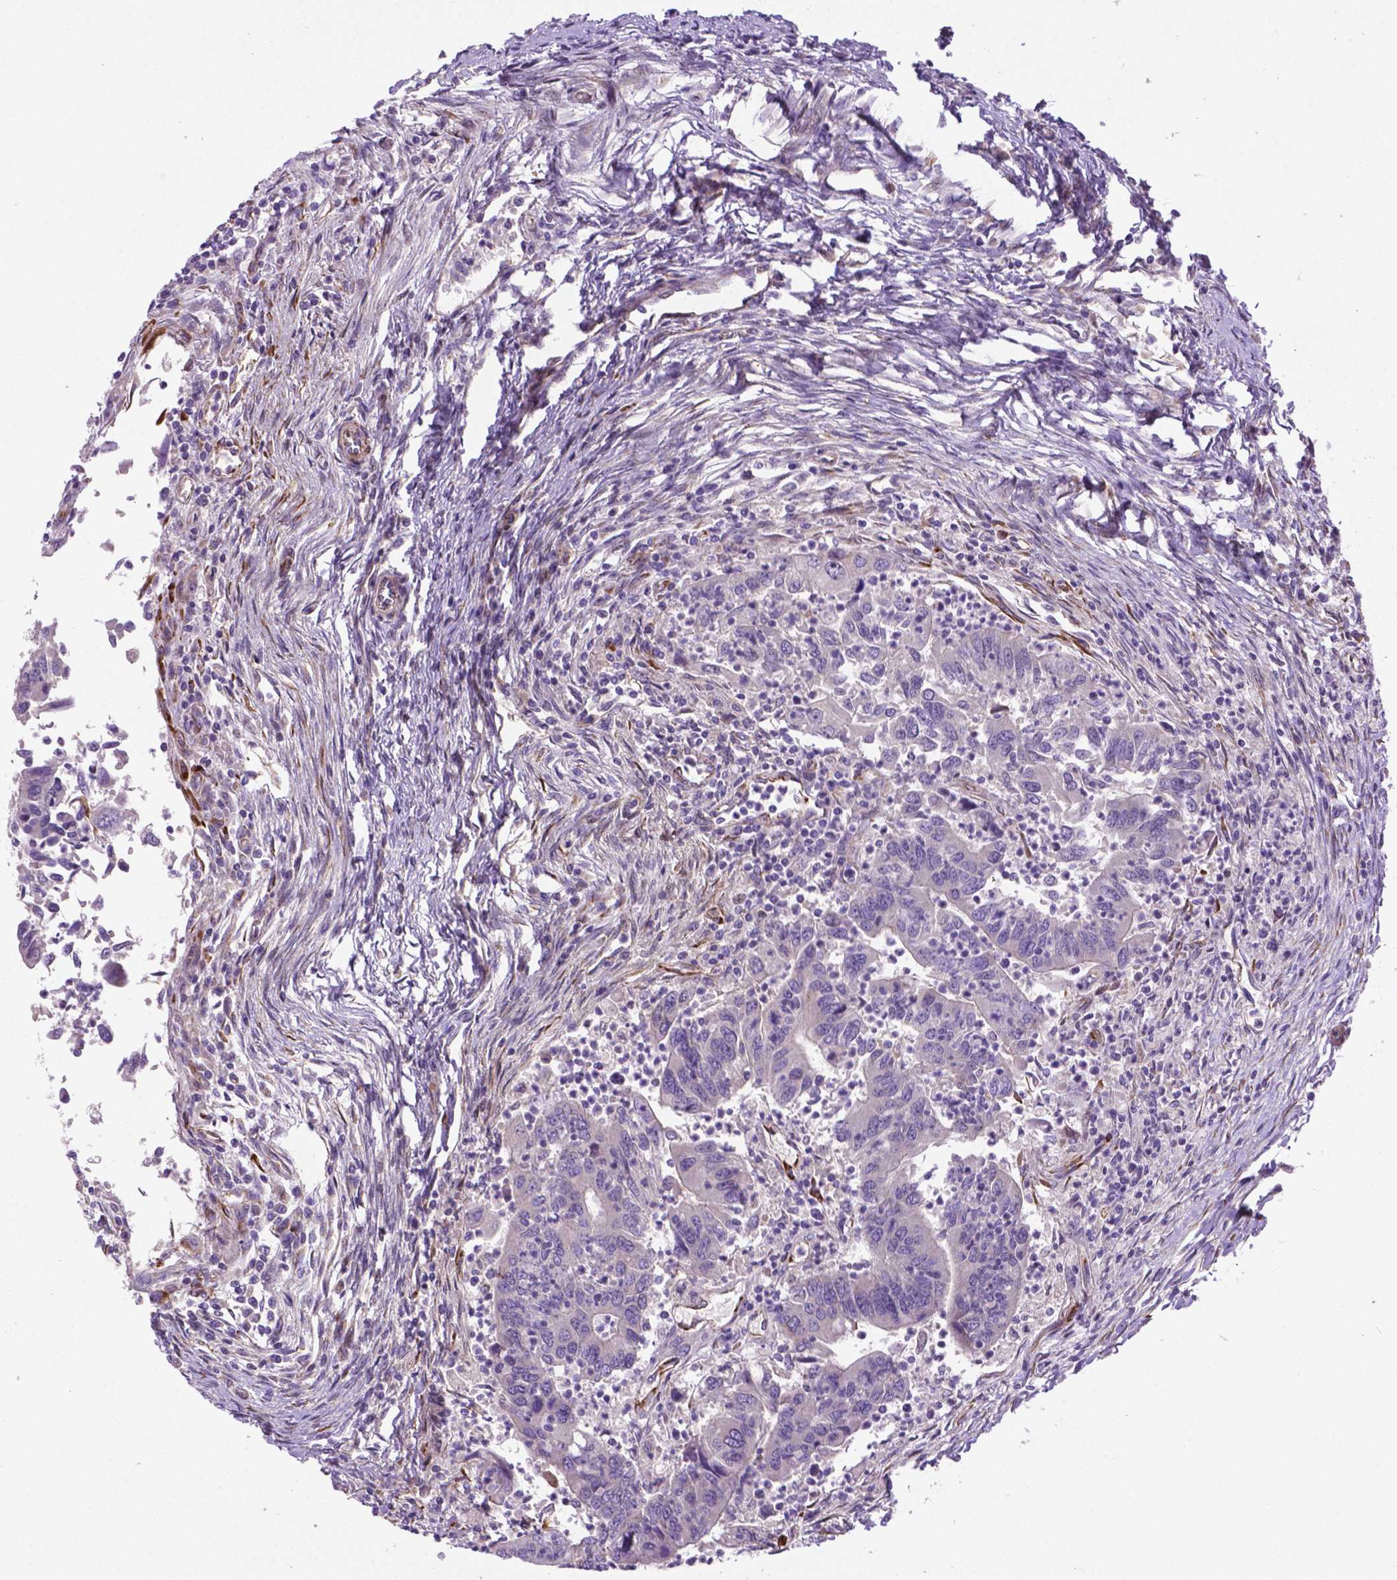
{"staining": {"intensity": "negative", "quantity": "none", "location": "none"}, "tissue": "colorectal cancer", "cell_type": "Tumor cells", "image_type": "cancer", "snomed": [{"axis": "morphology", "description": "Adenocarcinoma, NOS"}, {"axis": "topography", "description": "Colon"}], "caption": "A histopathology image of colorectal adenocarcinoma stained for a protein displays no brown staining in tumor cells. (DAB immunohistochemistry (IHC), high magnification).", "gene": "CCER2", "patient": {"sex": "female", "age": 67}}